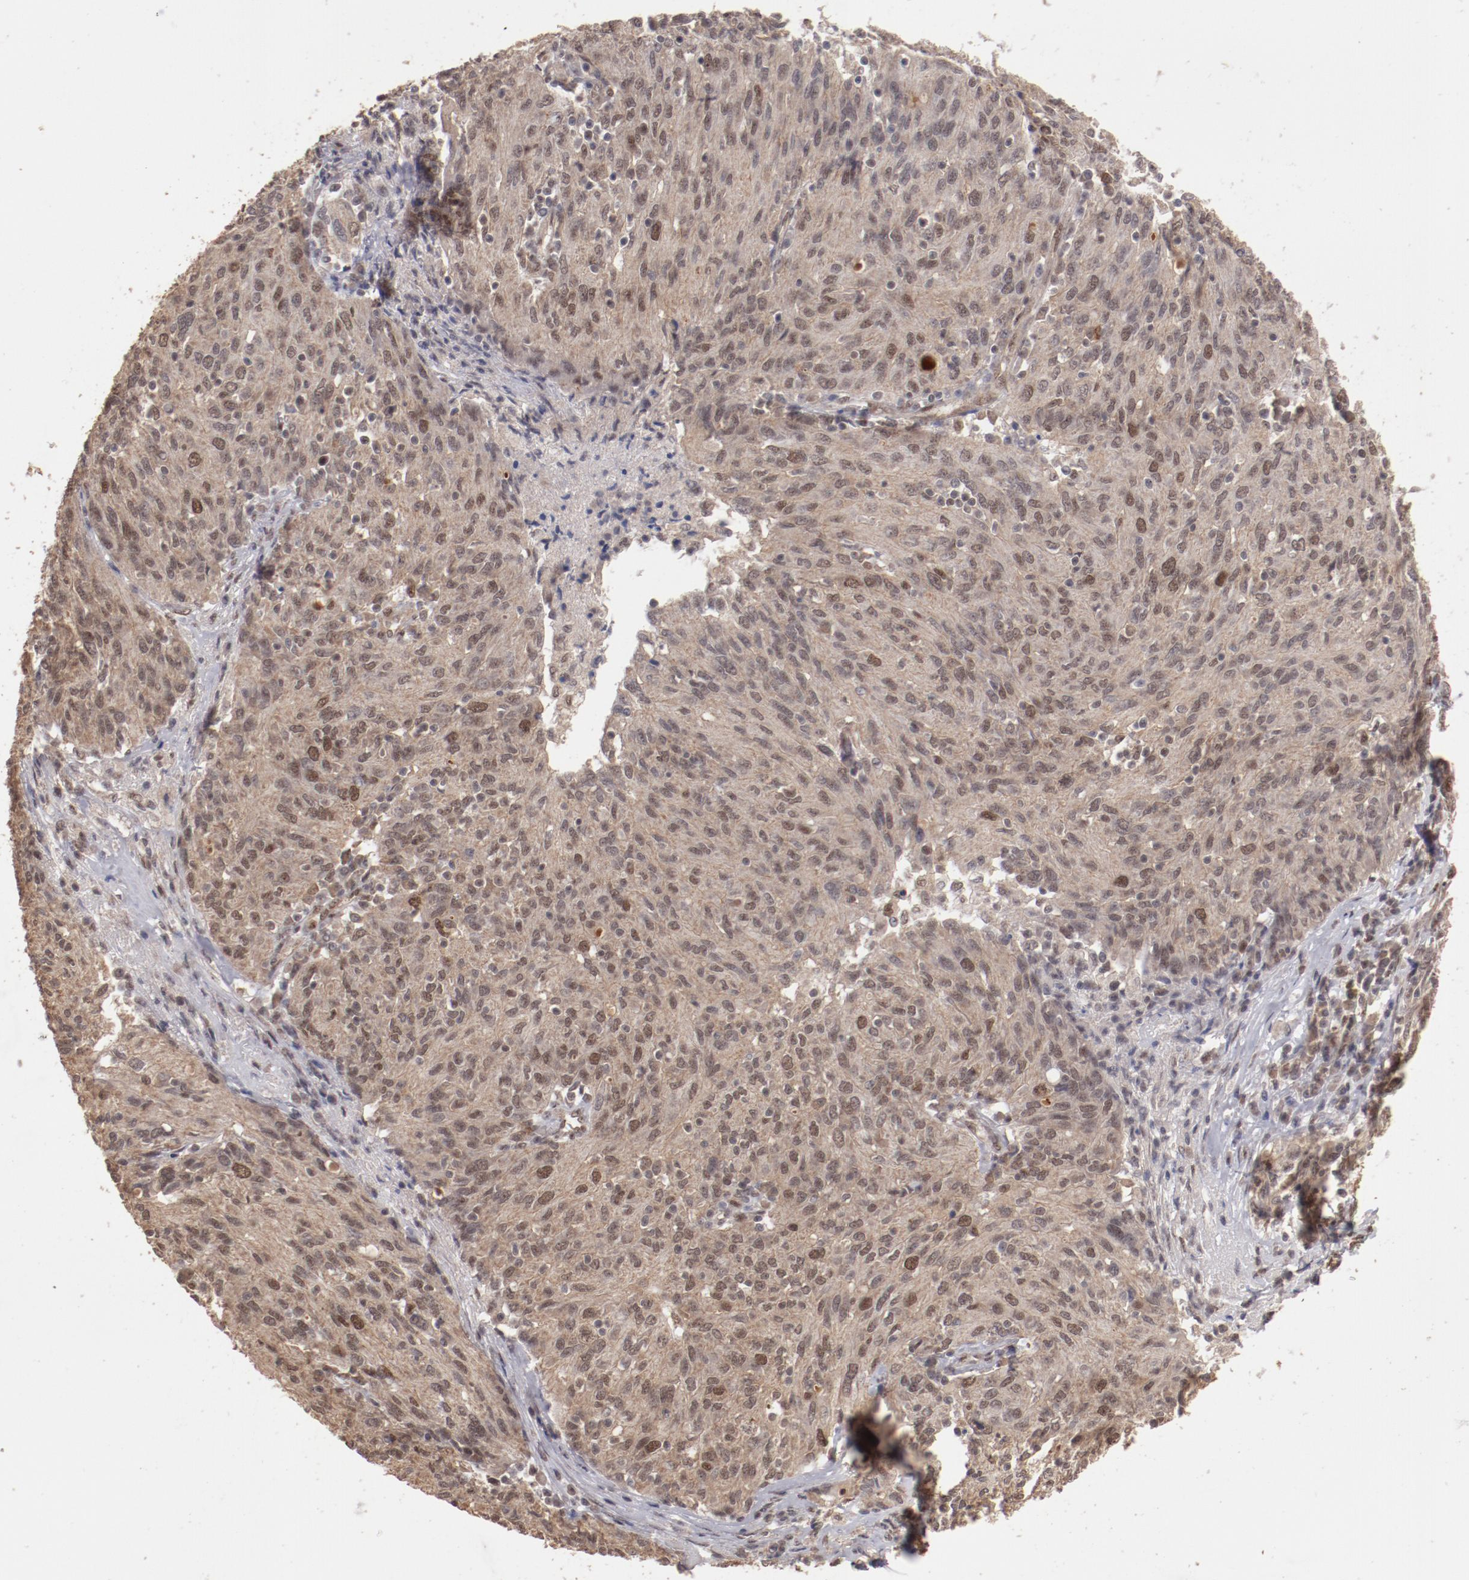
{"staining": {"intensity": "moderate", "quantity": ">75%", "location": "cytoplasmic/membranous,nuclear"}, "tissue": "ovarian cancer", "cell_type": "Tumor cells", "image_type": "cancer", "snomed": [{"axis": "morphology", "description": "Carcinoma, endometroid"}, {"axis": "topography", "description": "Ovary"}], "caption": "An immunohistochemistry histopathology image of tumor tissue is shown. Protein staining in brown labels moderate cytoplasmic/membranous and nuclear positivity in endometroid carcinoma (ovarian) within tumor cells.", "gene": "CLOCK", "patient": {"sex": "female", "age": 50}}